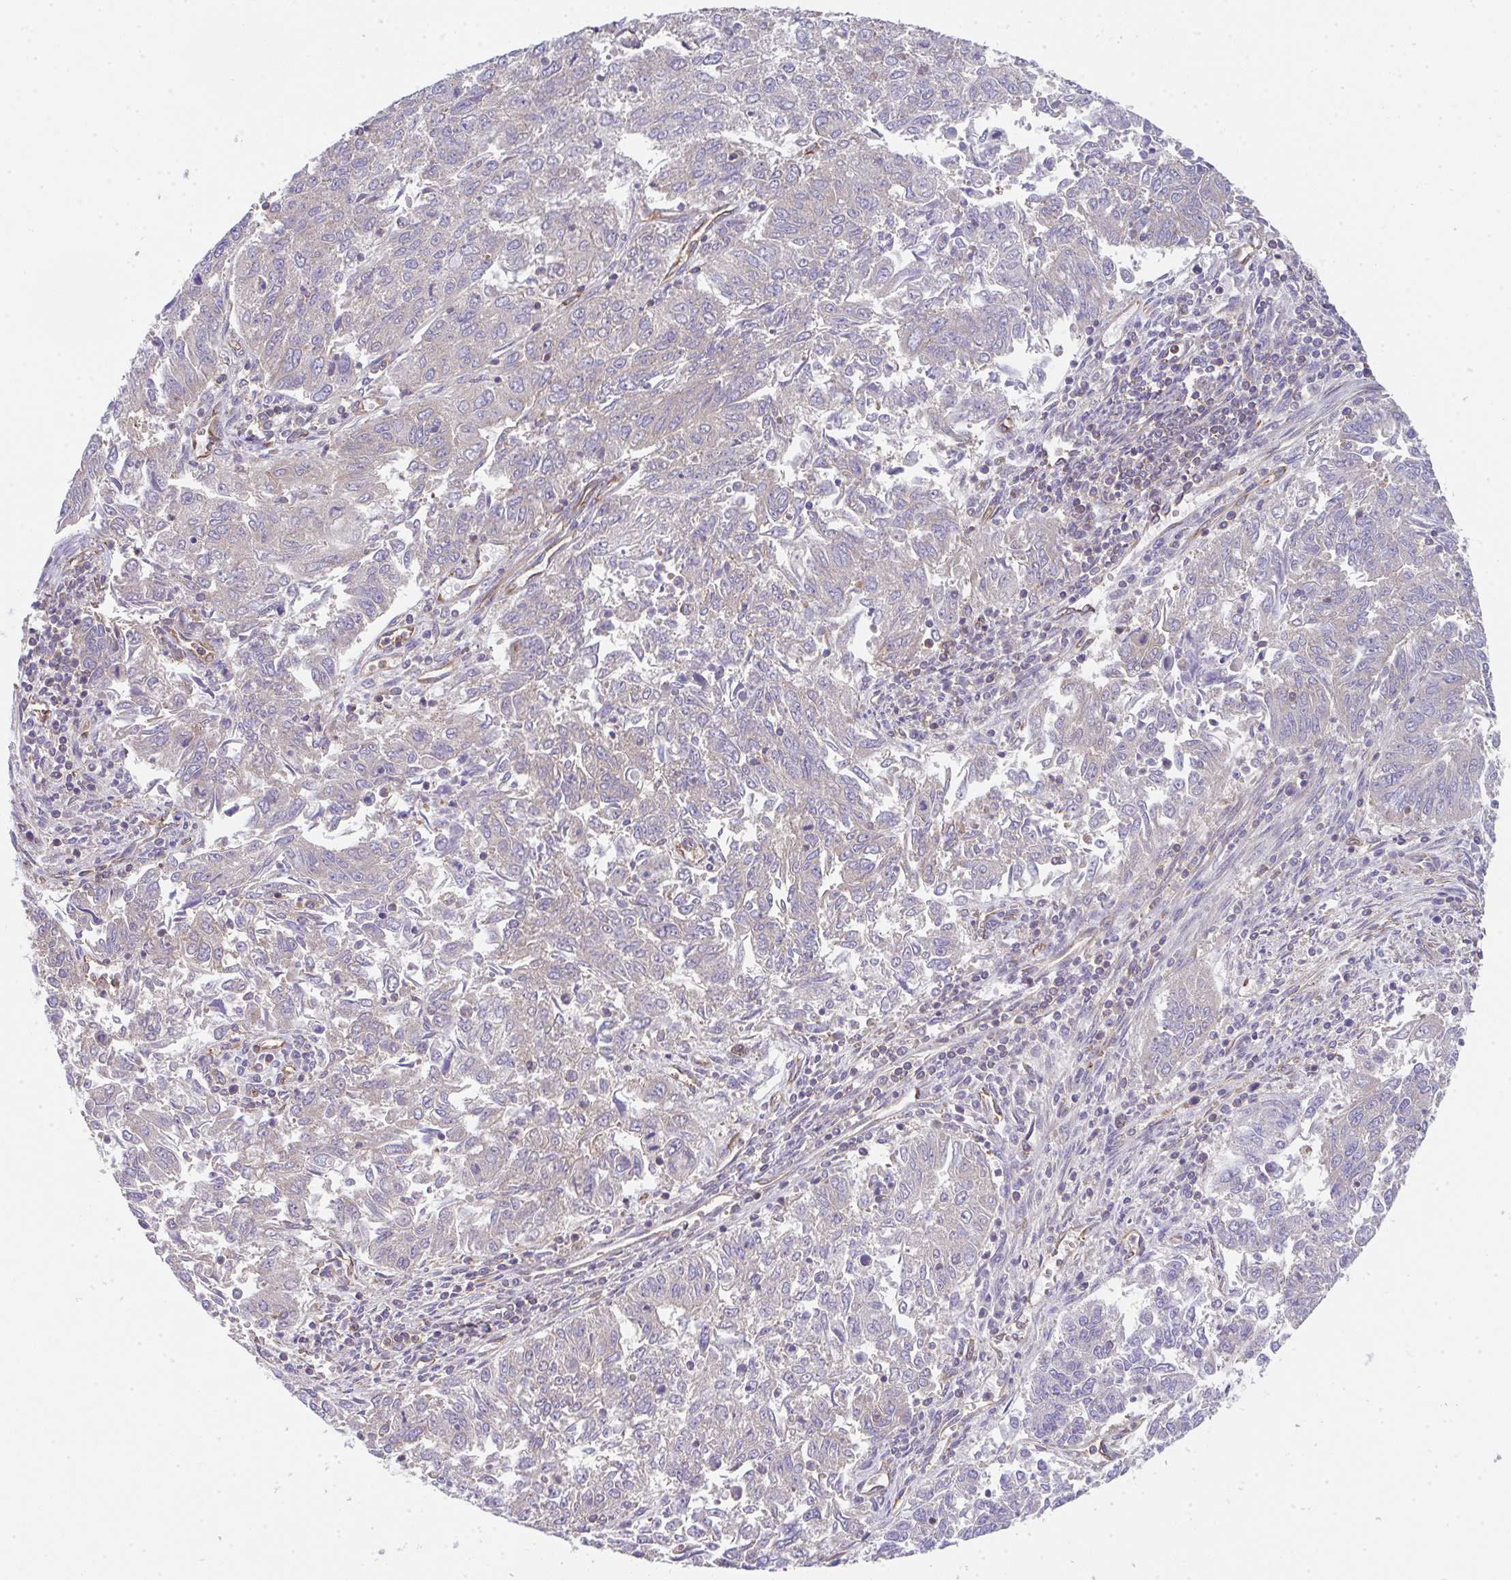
{"staining": {"intensity": "negative", "quantity": "none", "location": "none"}, "tissue": "endometrial cancer", "cell_type": "Tumor cells", "image_type": "cancer", "snomed": [{"axis": "morphology", "description": "Adenocarcinoma, NOS"}, {"axis": "topography", "description": "Endometrium"}], "caption": "Protein analysis of endometrial cancer (adenocarcinoma) reveals no significant positivity in tumor cells.", "gene": "TMEM229A", "patient": {"sex": "female", "age": 42}}